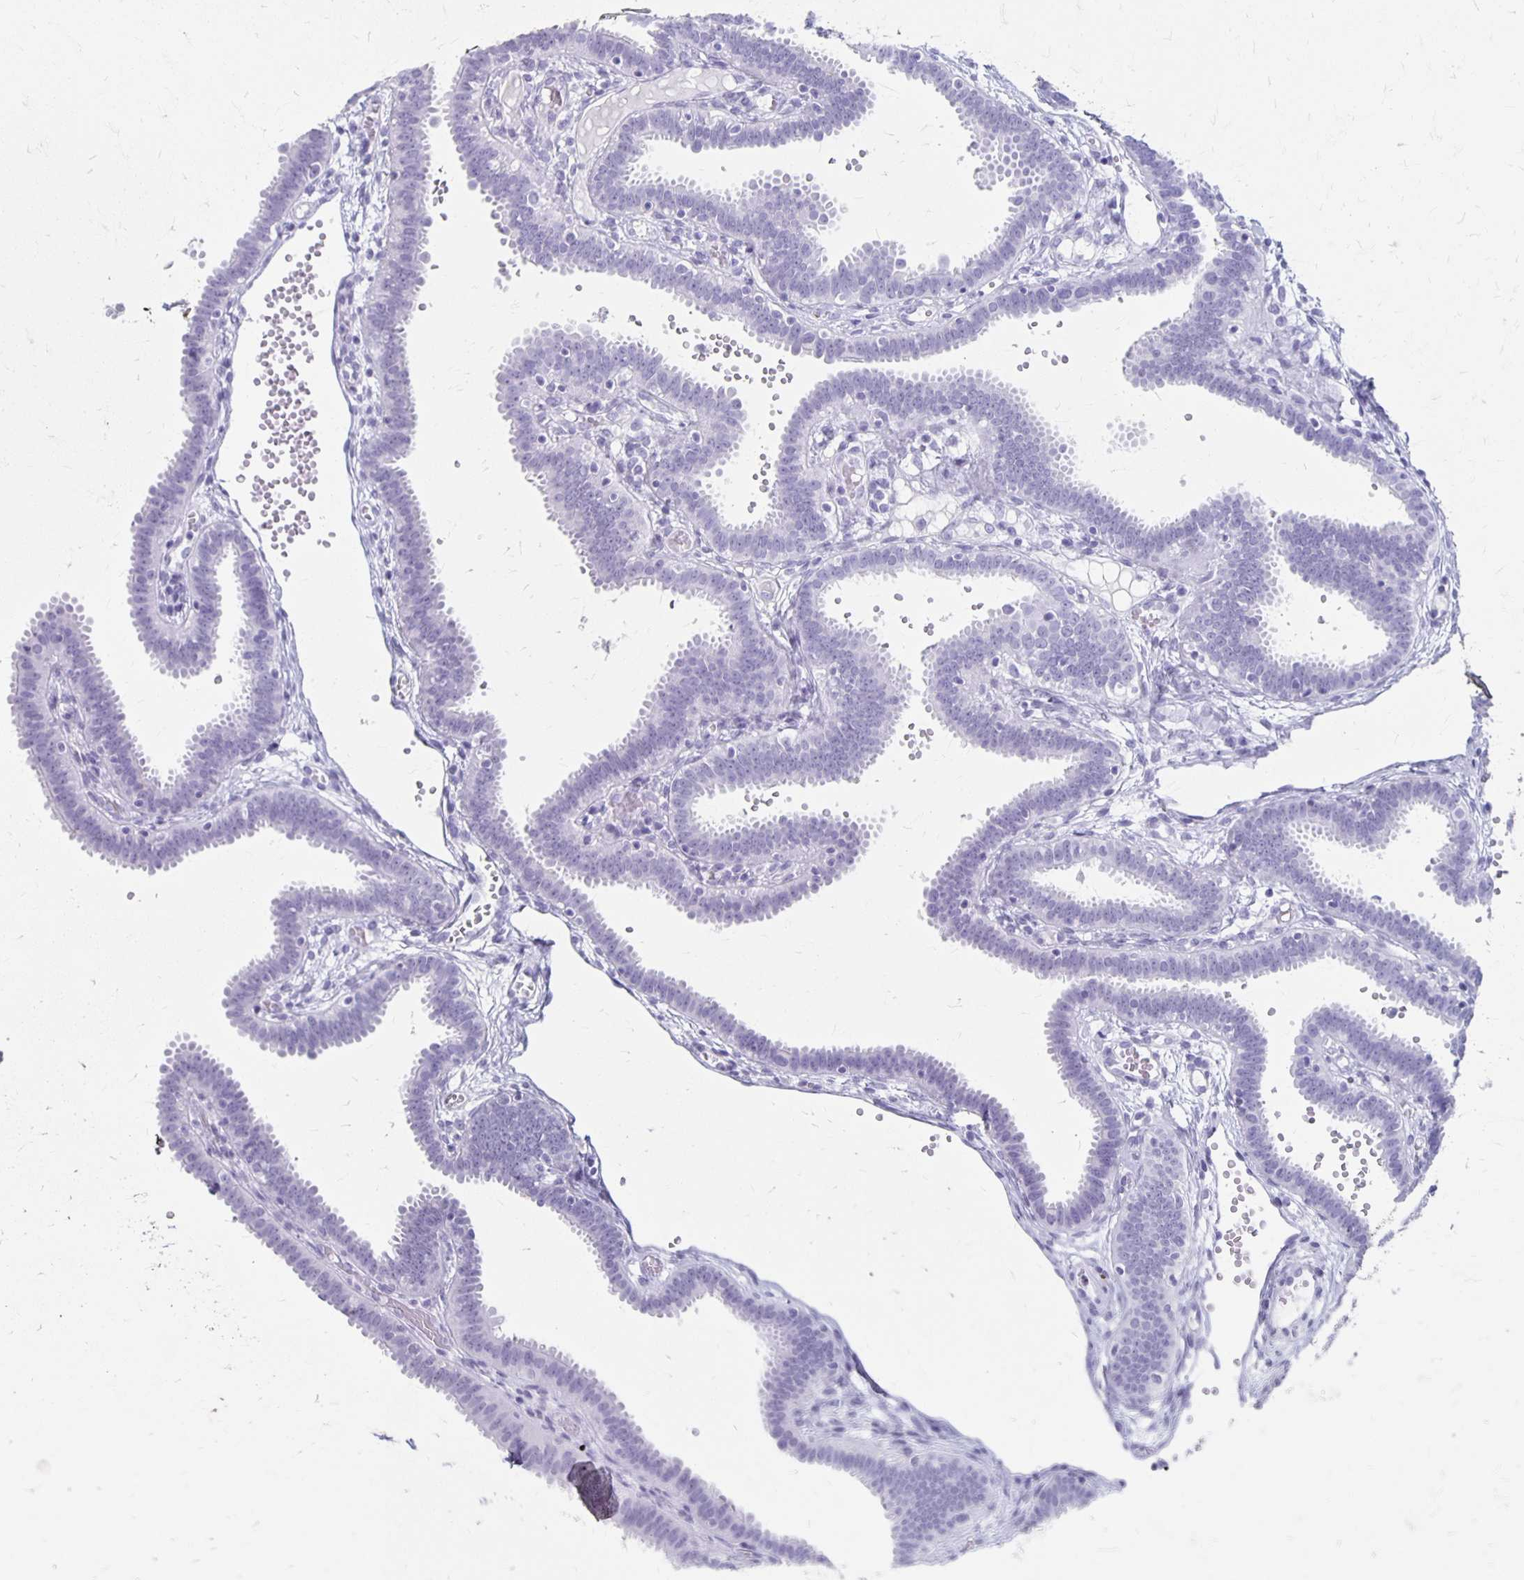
{"staining": {"intensity": "negative", "quantity": "none", "location": "none"}, "tissue": "fallopian tube", "cell_type": "Glandular cells", "image_type": "normal", "snomed": [{"axis": "morphology", "description": "Normal tissue, NOS"}, {"axis": "topography", "description": "Fallopian tube"}], "caption": "An image of human fallopian tube is negative for staining in glandular cells. (DAB (3,3'-diaminobenzidine) immunohistochemistry (IHC) visualized using brightfield microscopy, high magnification).", "gene": "MAGEC2", "patient": {"sex": "female", "age": 37}}